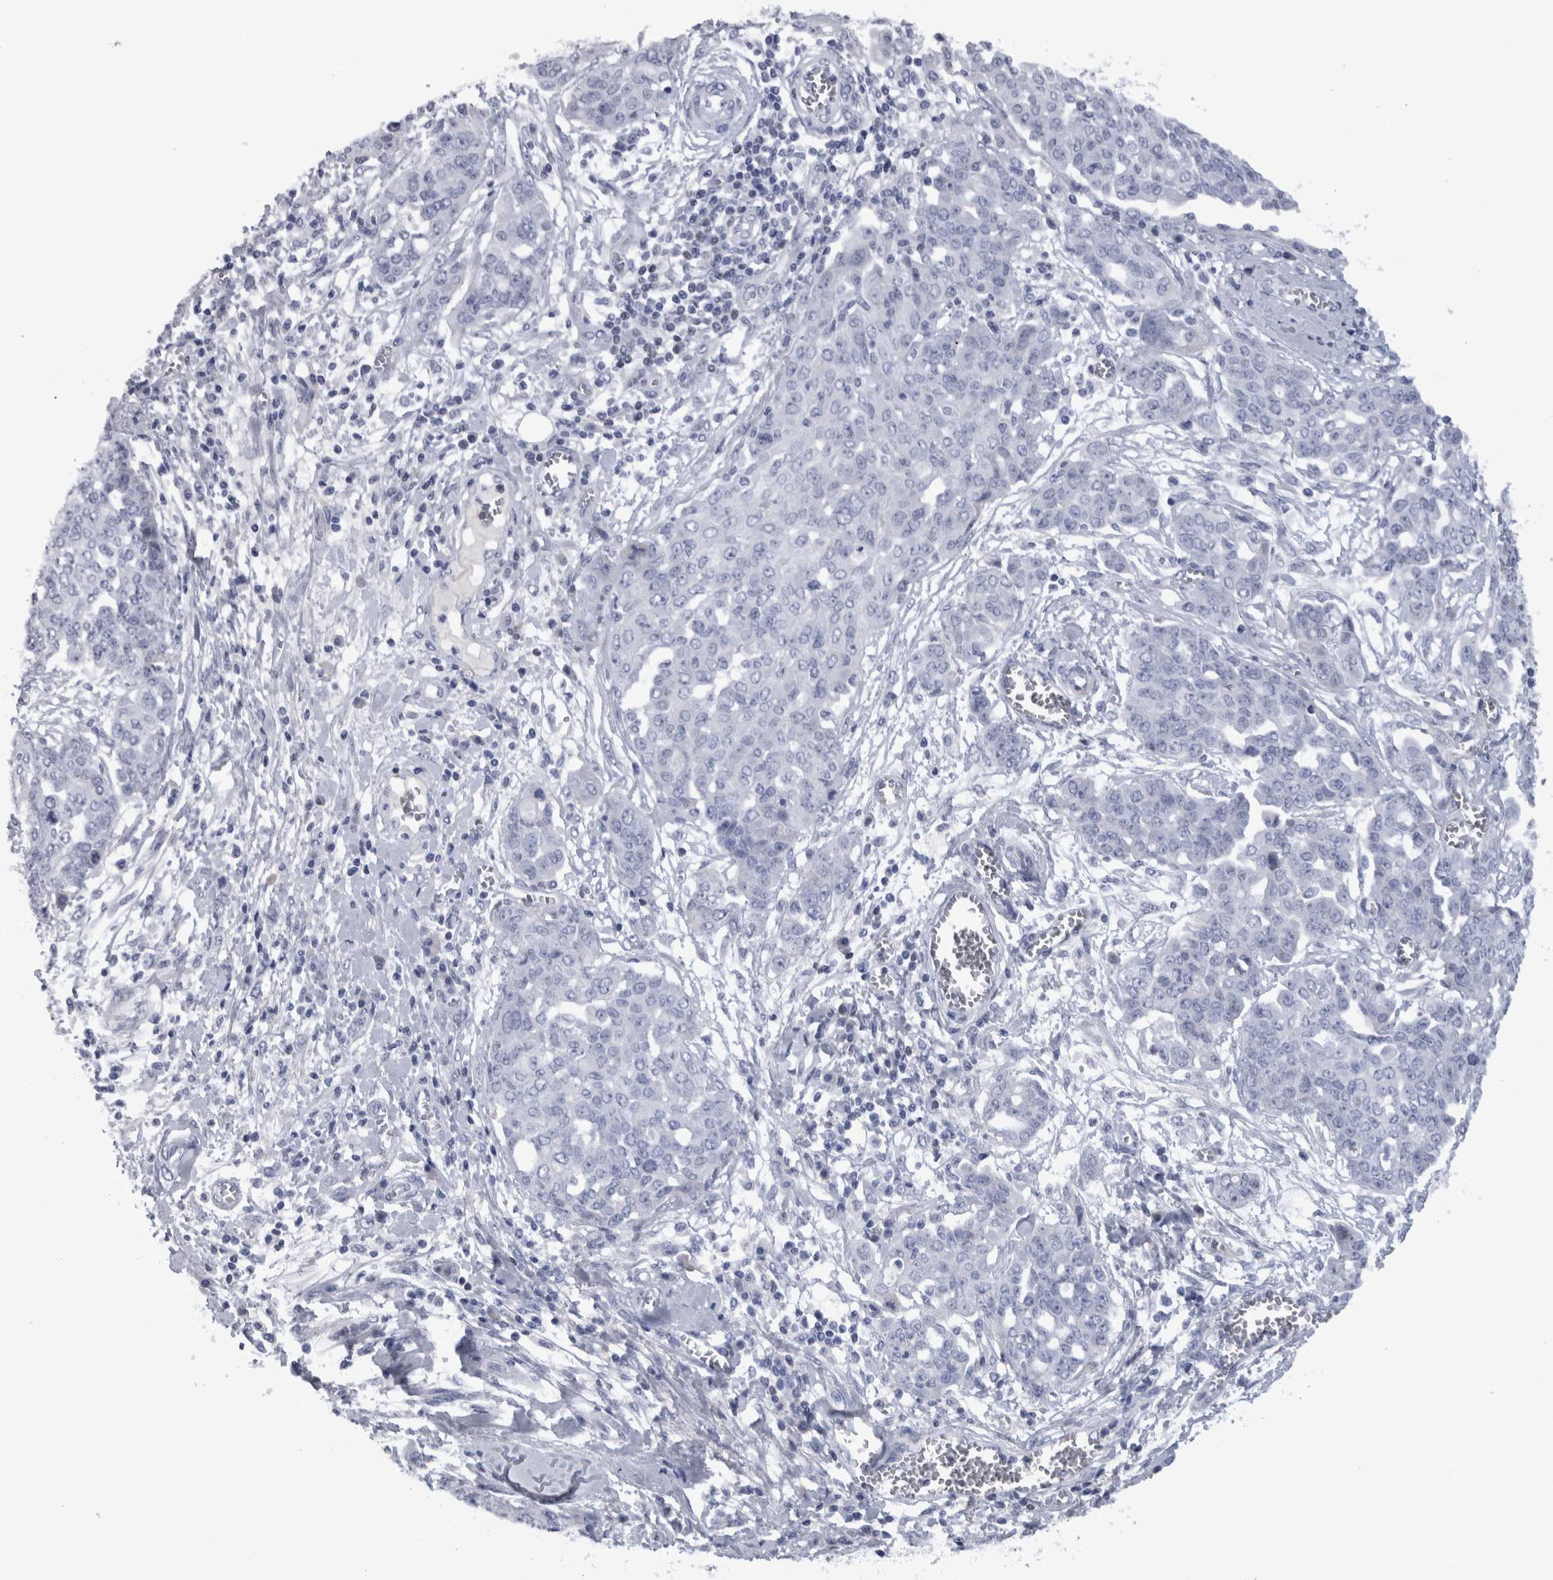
{"staining": {"intensity": "negative", "quantity": "none", "location": "none"}, "tissue": "ovarian cancer", "cell_type": "Tumor cells", "image_type": "cancer", "snomed": [{"axis": "morphology", "description": "Cystadenocarcinoma, serous, NOS"}, {"axis": "topography", "description": "Soft tissue"}, {"axis": "topography", "description": "Ovary"}], "caption": "Protein analysis of ovarian cancer (serous cystadenocarcinoma) shows no significant expression in tumor cells.", "gene": "PAX5", "patient": {"sex": "female", "age": 57}}